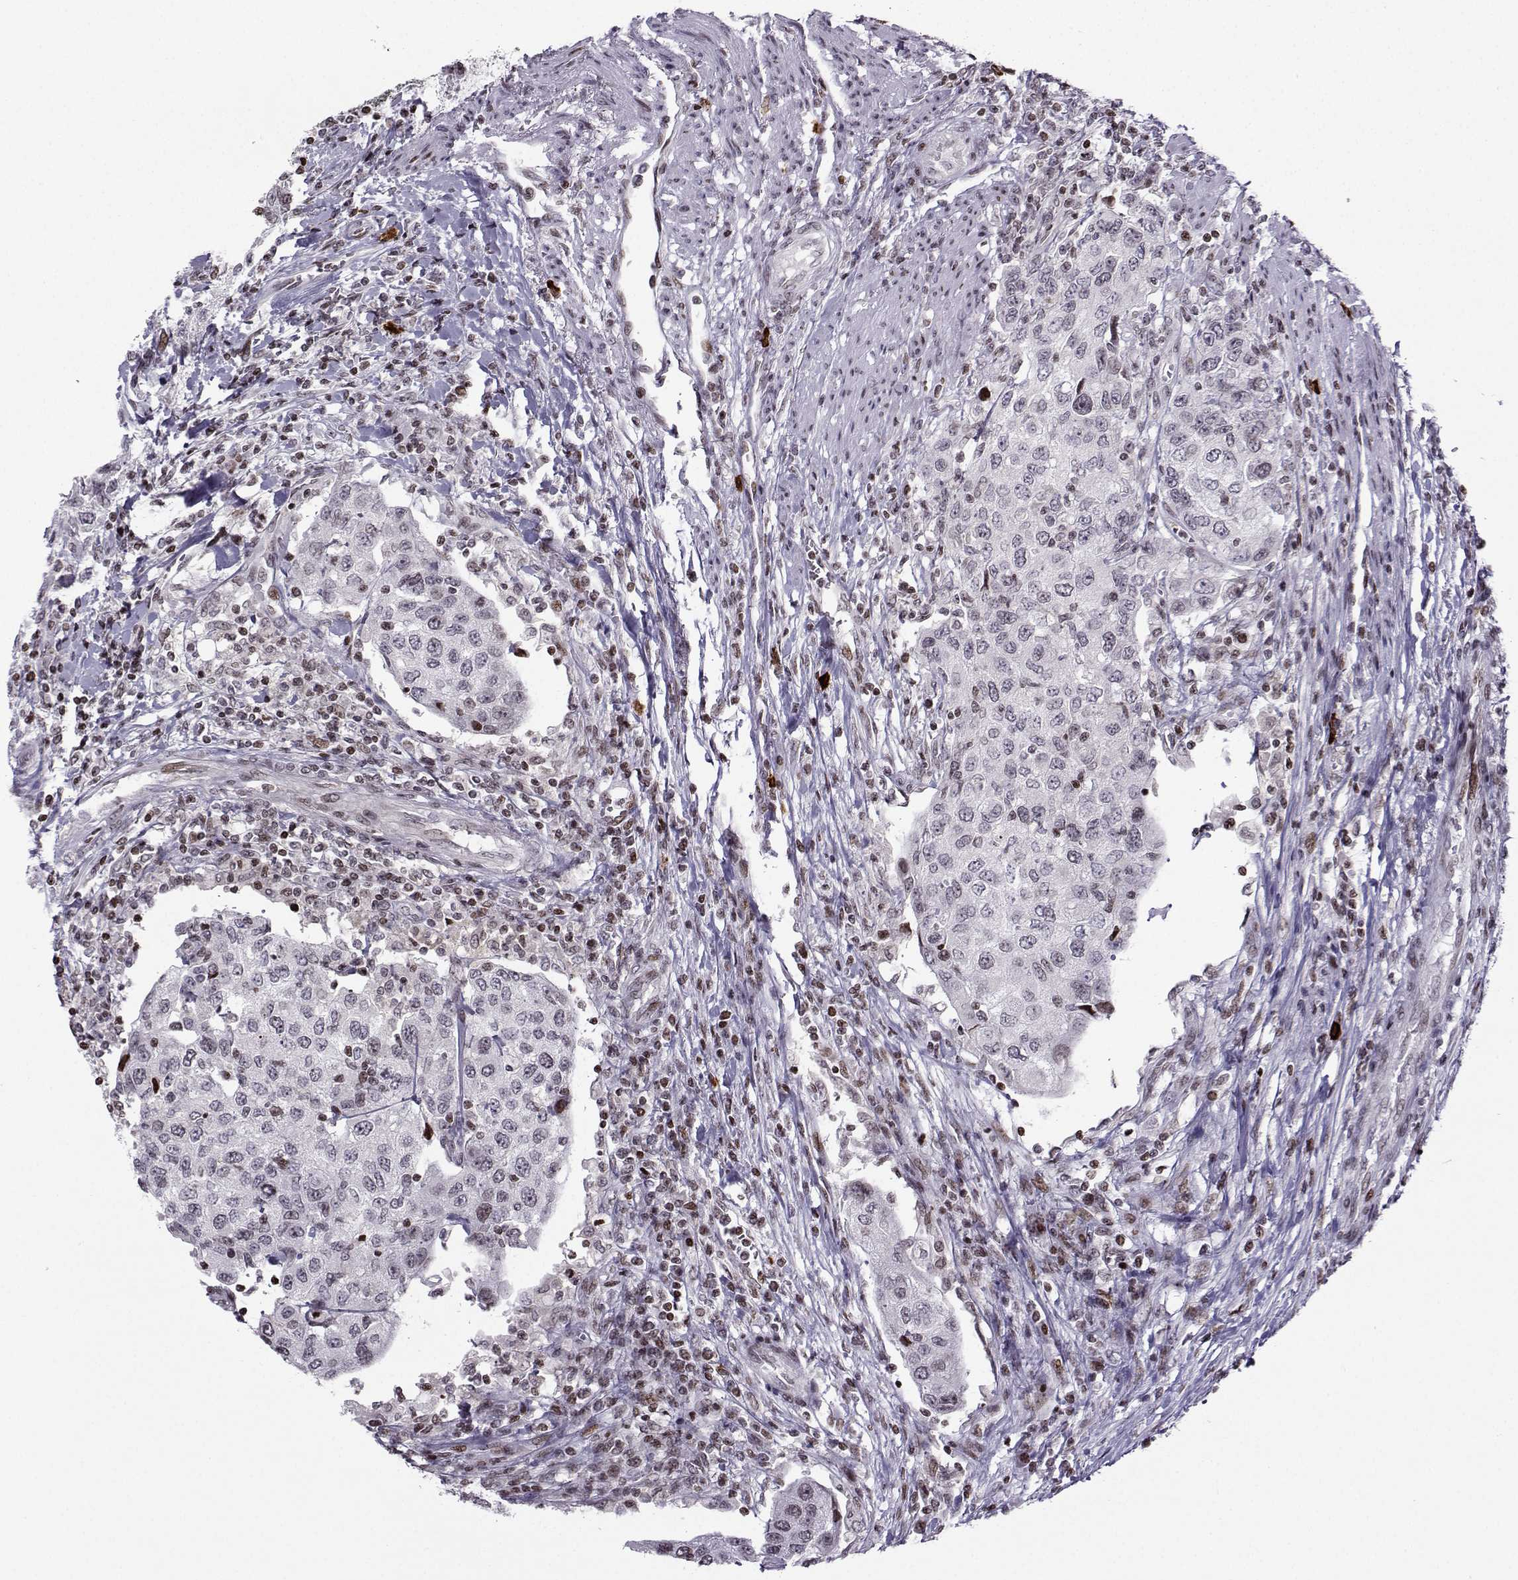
{"staining": {"intensity": "strong", "quantity": "<25%", "location": "nuclear"}, "tissue": "urothelial cancer", "cell_type": "Tumor cells", "image_type": "cancer", "snomed": [{"axis": "morphology", "description": "Urothelial carcinoma, High grade"}, {"axis": "topography", "description": "Urinary bladder"}], "caption": "Strong nuclear positivity for a protein is identified in about <25% of tumor cells of urothelial cancer using IHC.", "gene": "ZNF19", "patient": {"sex": "female", "age": 78}}